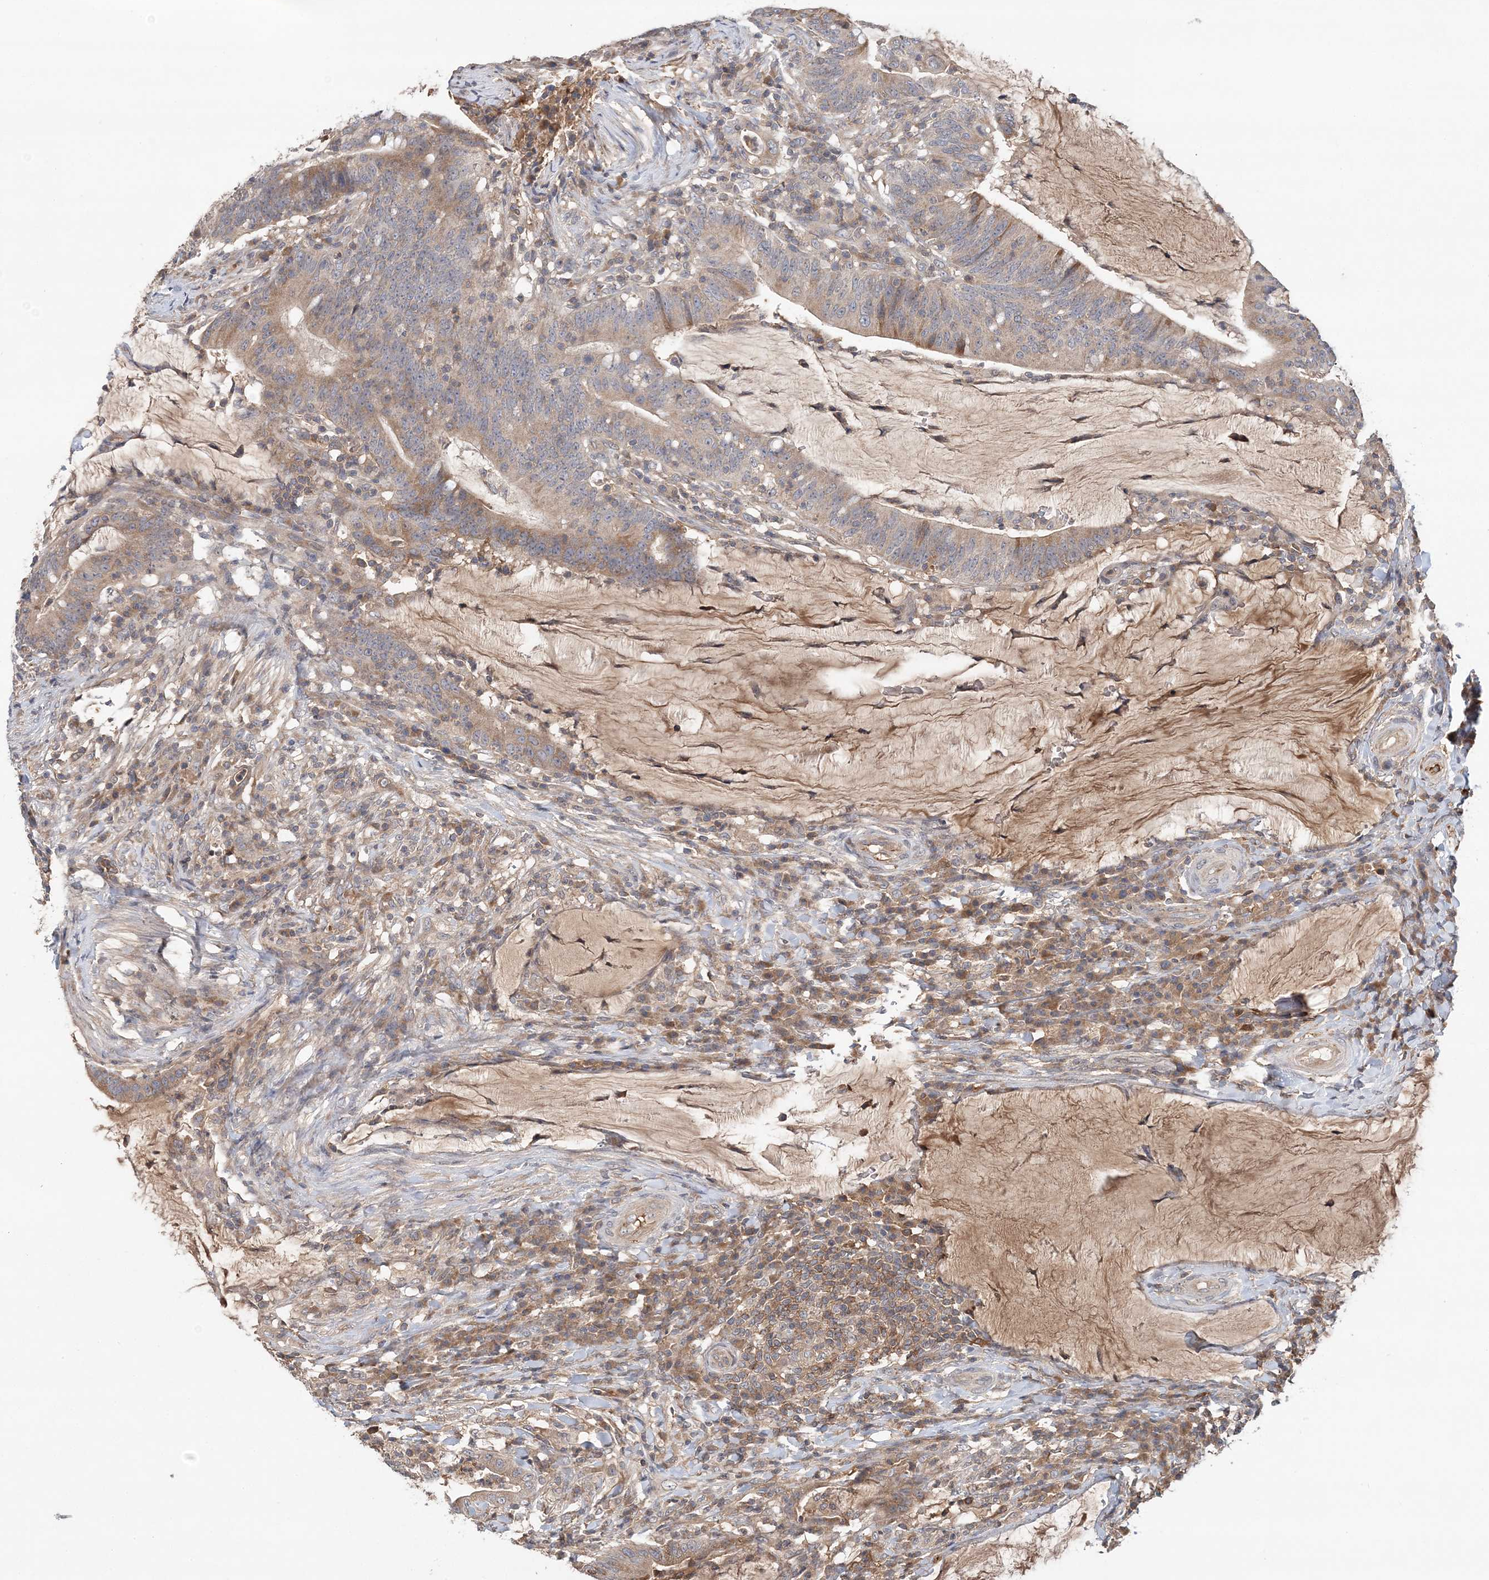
{"staining": {"intensity": "weak", "quantity": "25%-75%", "location": "cytoplasmic/membranous"}, "tissue": "colorectal cancer", "cell_type": "Tumor cells", "image_type": "cancer", "snomed": [{"axis": "morphology", "description": "Normal tissue, NOS"}, {"axis": "morphology", "description": "Adenocarcinoma, NOS"}, {"axis": "topography", "description": "Colon"}], "caption": "IHC histopathology image of human colorectal adenocarcinoma stained for a protein (brown), which shows low levels of weak cytoplasmic/membranous staining in approximately 25%-75% of tumor cells.", "gene": "SYCP3", "patient": {"sex": "female", "age": 66}}